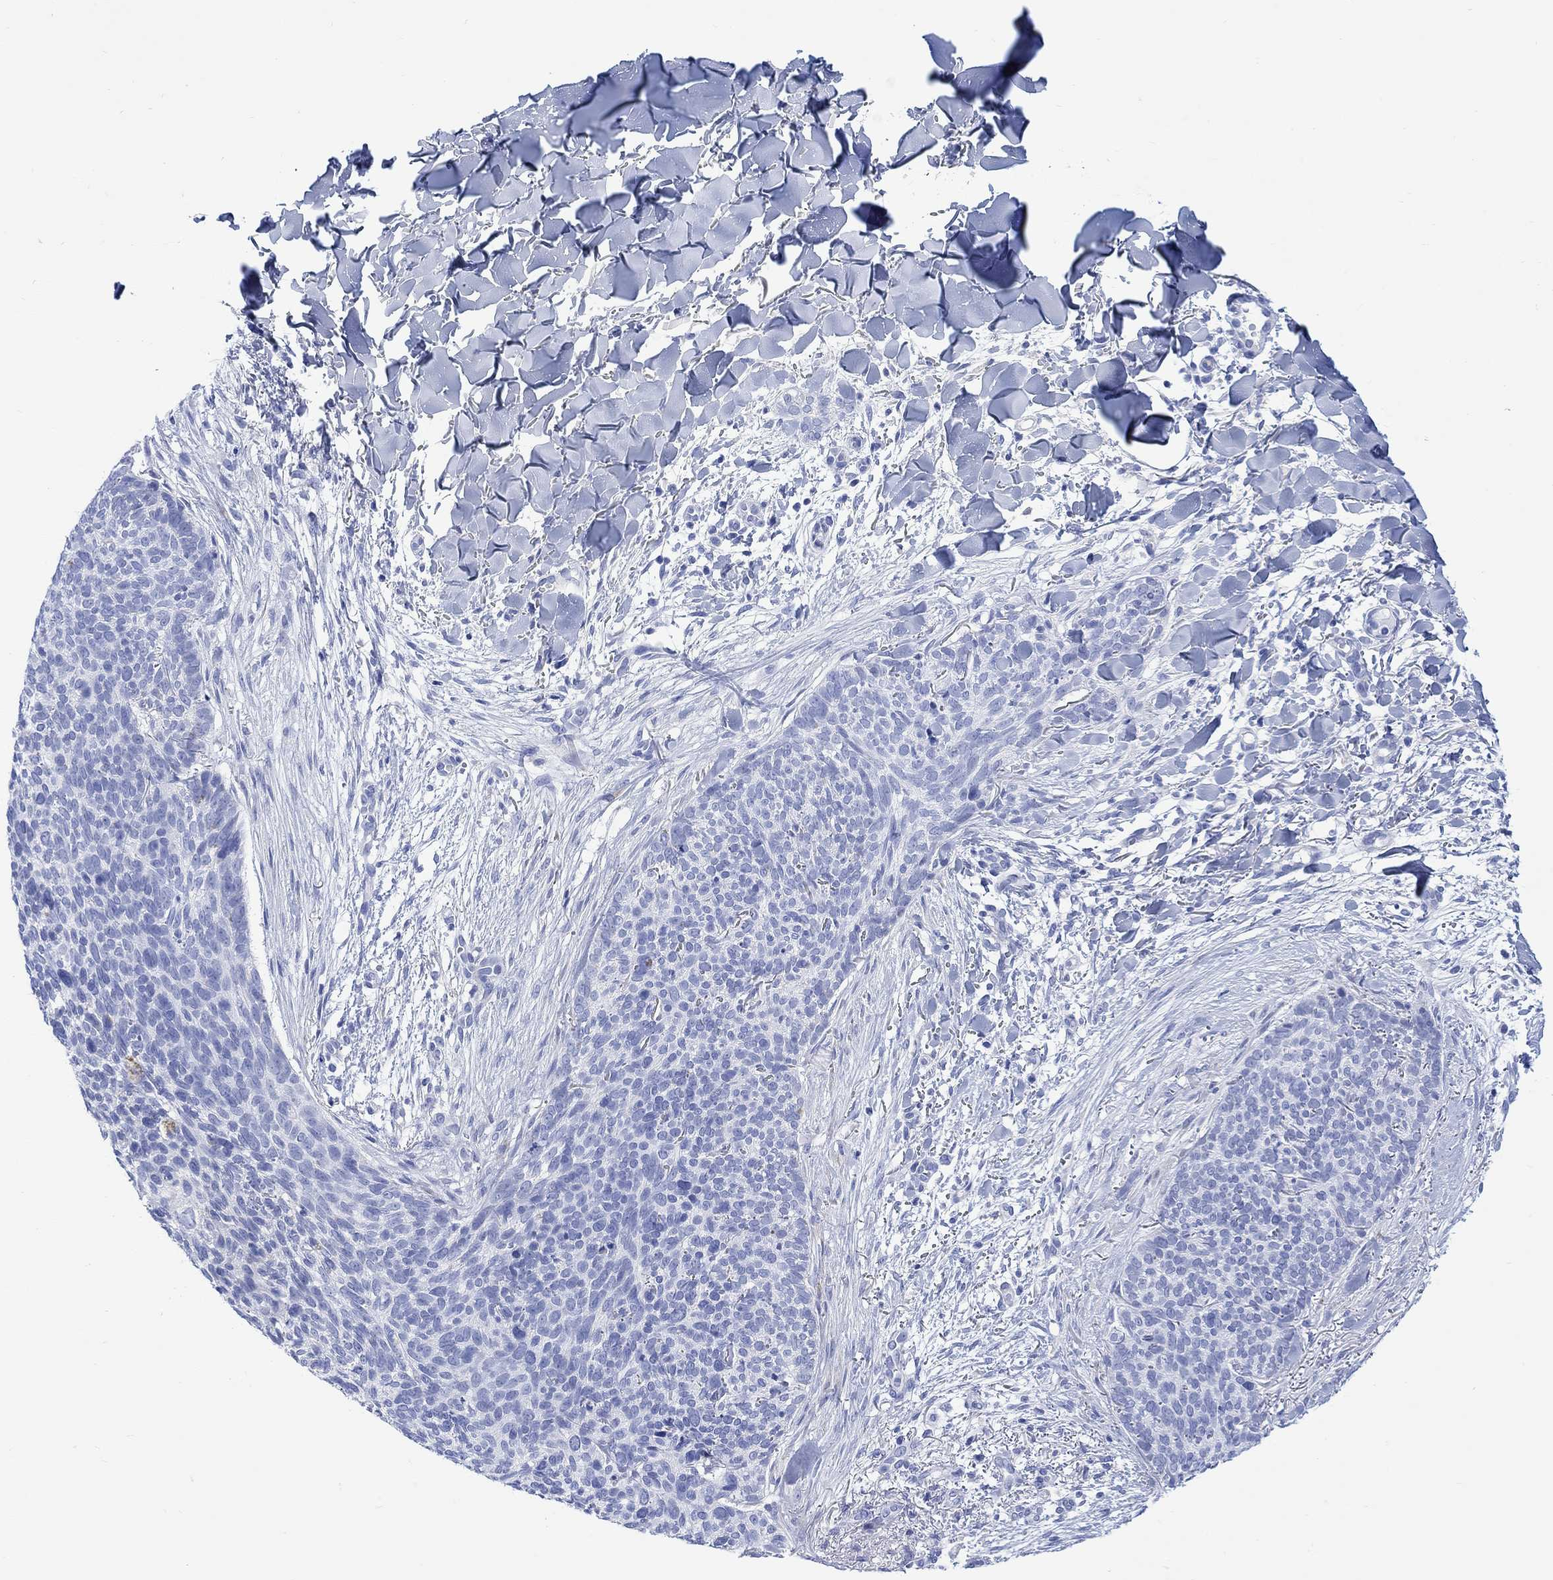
{"staining": {"intensity": "negative", "quantity": "none", "location": "none"}, "tissue": "skin cancer", "cell_type": "Tumor cells", "image_type": "cancer", "snomed": [{"axis": "morphology", "description": "Basal cell carcinoma"}, {"axis": "topography", "description": "Skin"}], "caption": "Micrograph shows no protein staining in tumor cells of basal cell carcinoma (skin) tissue. Nuclei are stained in blue.", "gene": "MYL1", "patient": {"sex": "male", "age": 64}}